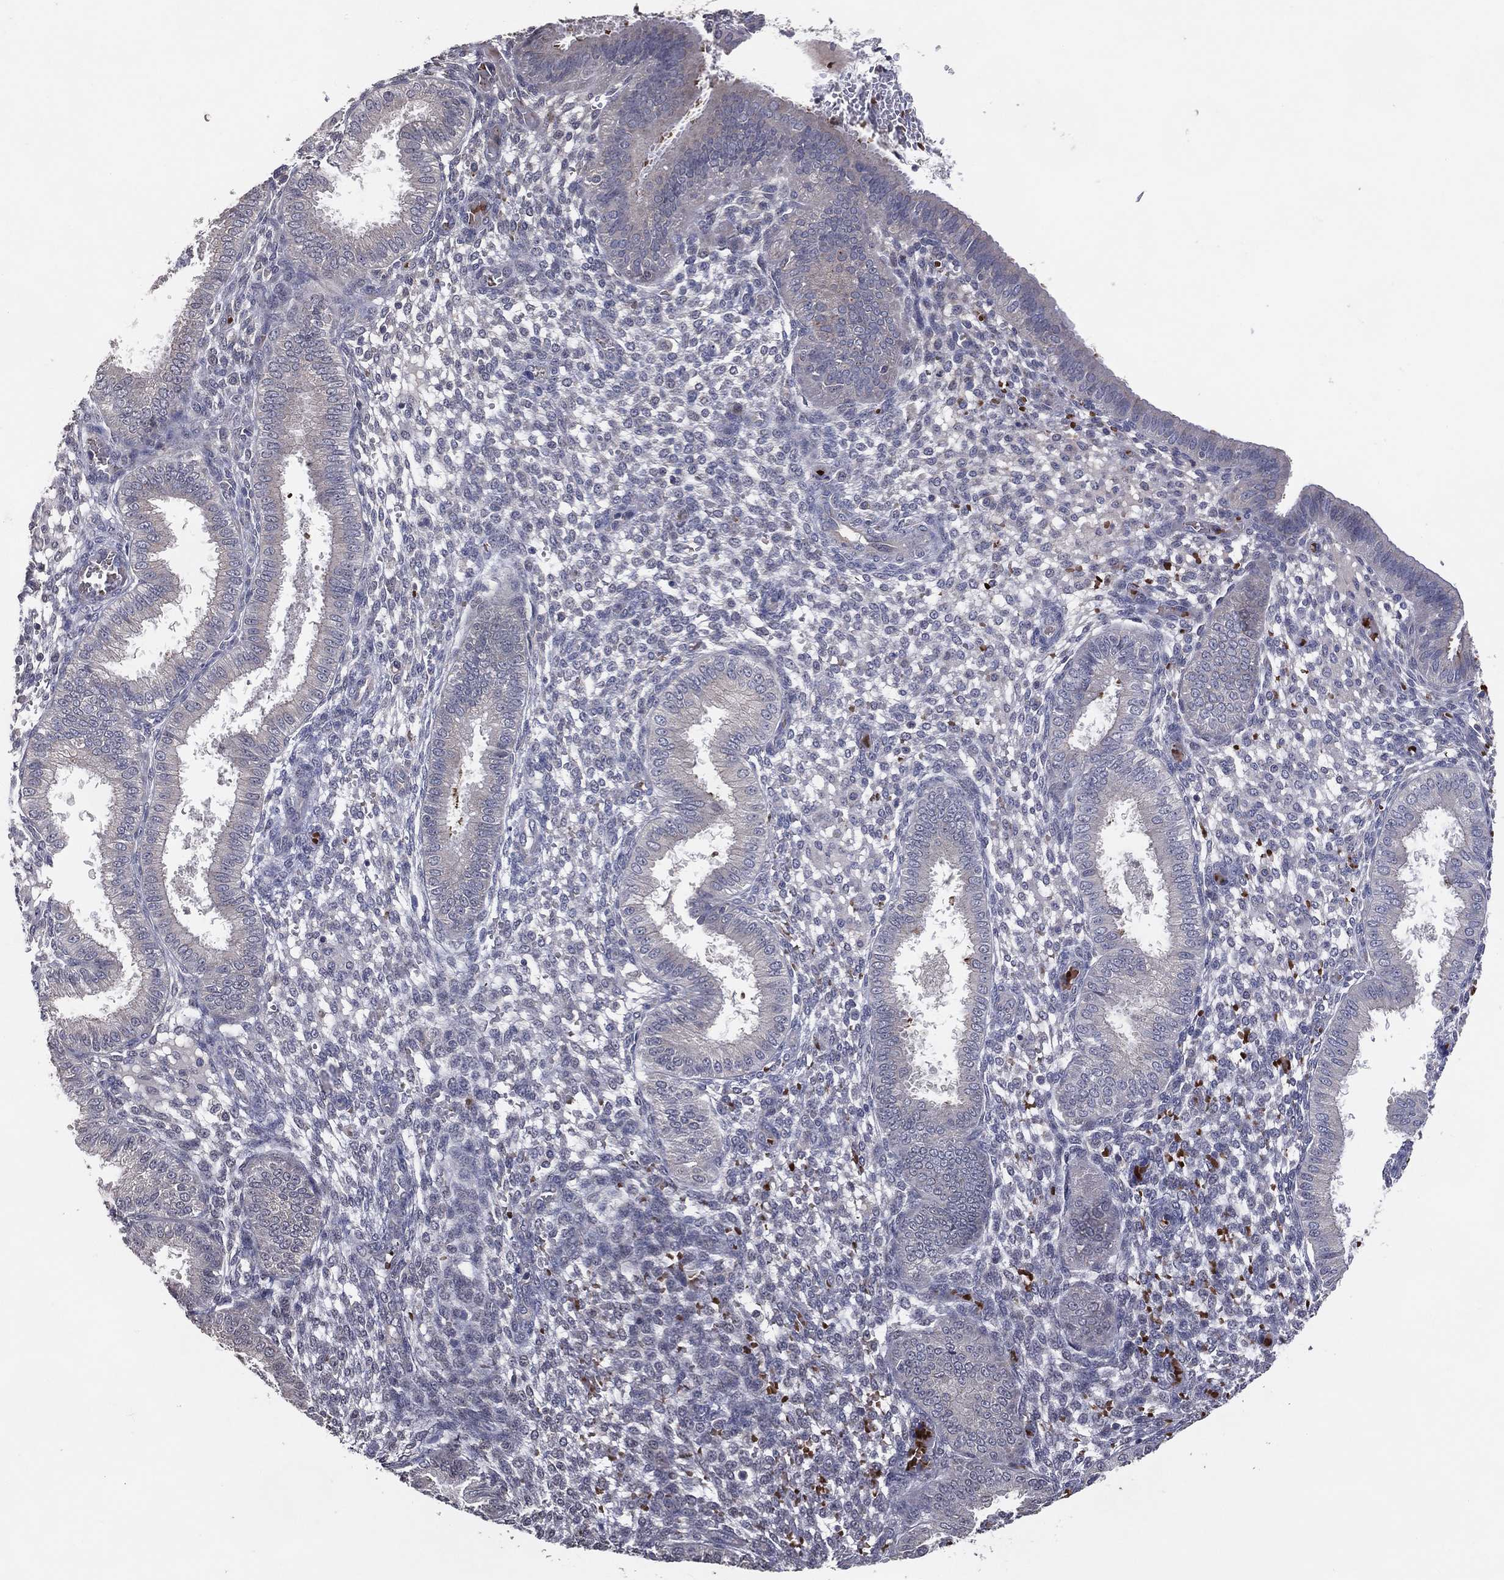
{"staining": {"intensity": "negative", "quantity": "none", "location": "none"}, "tissue": "endometrium", "cell_type": "Cells in endometrial stroma", "image_type": "normal", "snomed": [{"axis": "morphology", "description": "Normal tissue, NOS"}, {"axis": "topography", "description": "Endometrium"}], "caption": "Immunohistochemistry photomicrograph of benign human endometrium stained for a protein (brown), which reveals no staining in cells in endometrial stroma. Brightfield microscopy of immunohistochemistry stained with DAB (3,3'-diaminobenzidine) (brown) and hematoxylin (blue), captured at high magnification.", "gene": "DNAH7", "patient": {"sex": "female", "age": 43}}